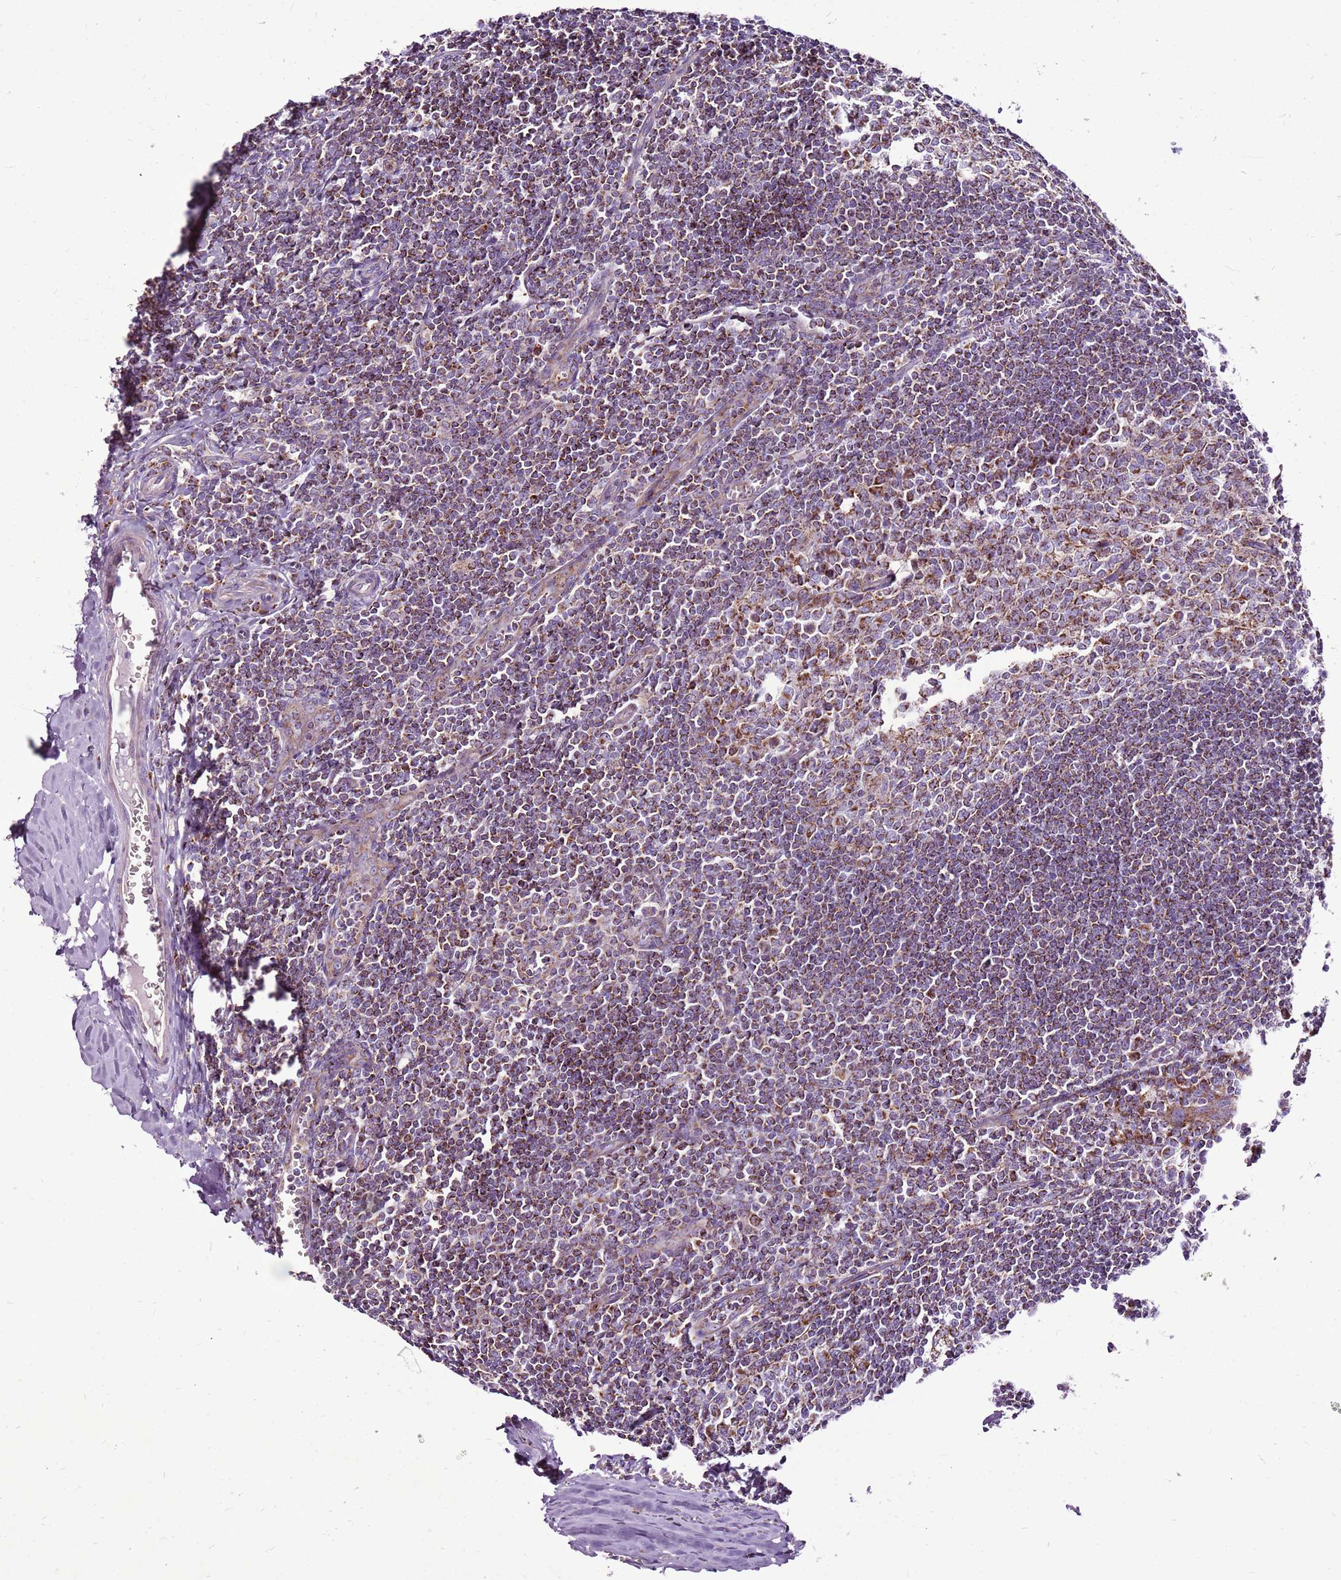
{"staining": {"intensity": "strong", "quantity": ">75%", "location": "cytoplasmic/membranous"}, "tissue": "tonsil", "cell_type": "Germinal center cells", "image_type": "normal", "snomed": [{"axis": "morphology", "description": "Normal tissue, NOS"}, {"axis": "topography", "description": "Tonsil"}], "caption": "Immunohistochemistry histopathology image of unremarkable human tonsil stained for a protein (brown), which exhibits high levels of strong cytoplasmic/membranous positivity in approximately >75% of germinal center cells.", "gene": "GCDH", "patient": {"sex": "male", "age": 27}}